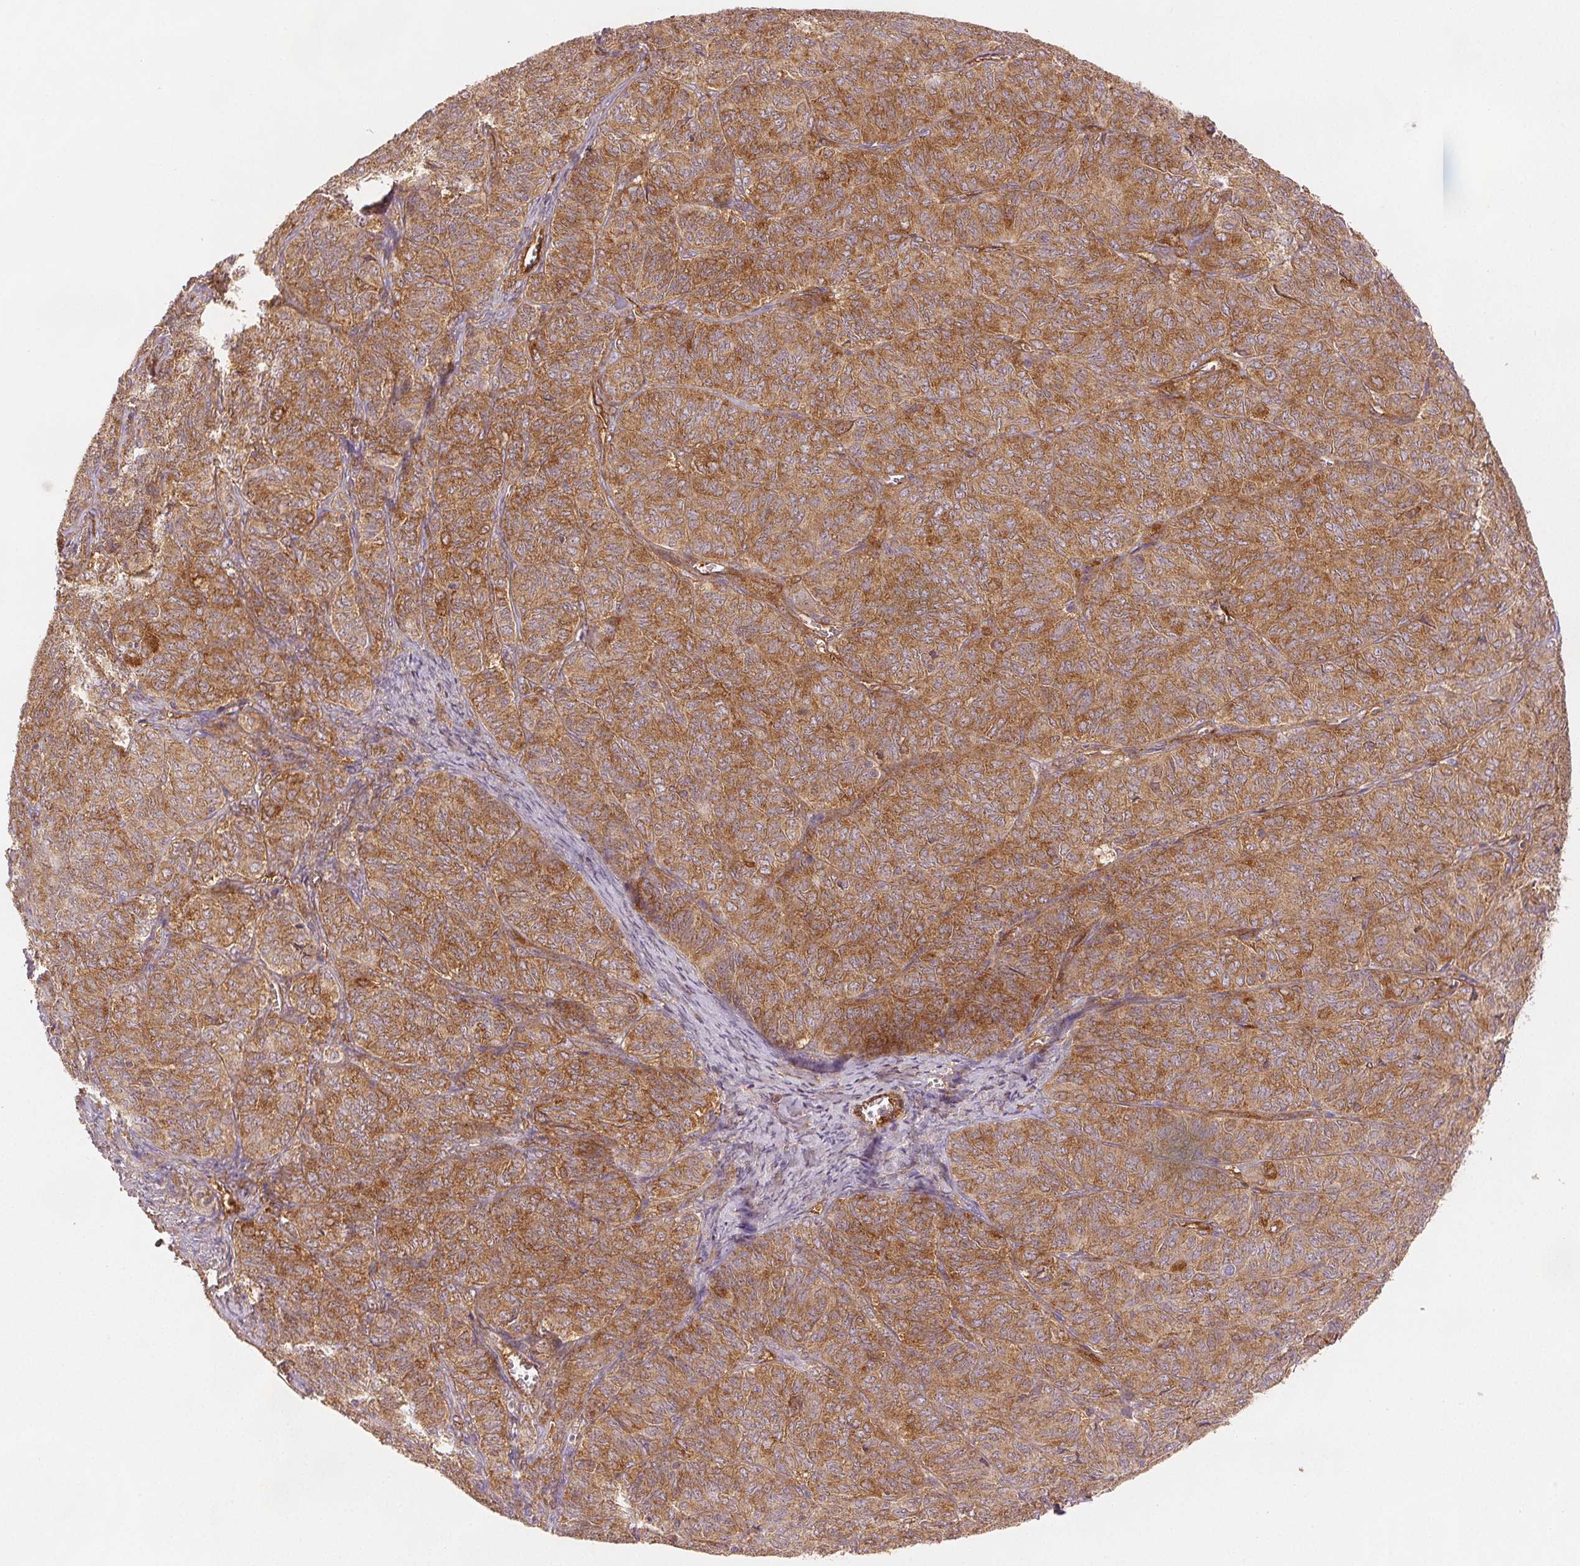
{"staining": {"intensity": "moderate", "quantity": ">75%", "location": "cytoplasmic/membranous"}, "tissue": "ovarian cancer", "cell_type": "Tumor cells", "image_type": "cancer", "snomed": [{"axis": "morphology", "description": "Carcinoma, endometroid"}, {"axis": "topography", "description": "Ovary"}], "caption": "Protein expression analysis of ovarian cancer exhibits moderate cytoplasmic/membranous expression in approximately >75% of tumor cells.", "gene": "DIAPH2", "patient": {"sex": "female", "age": 80}}